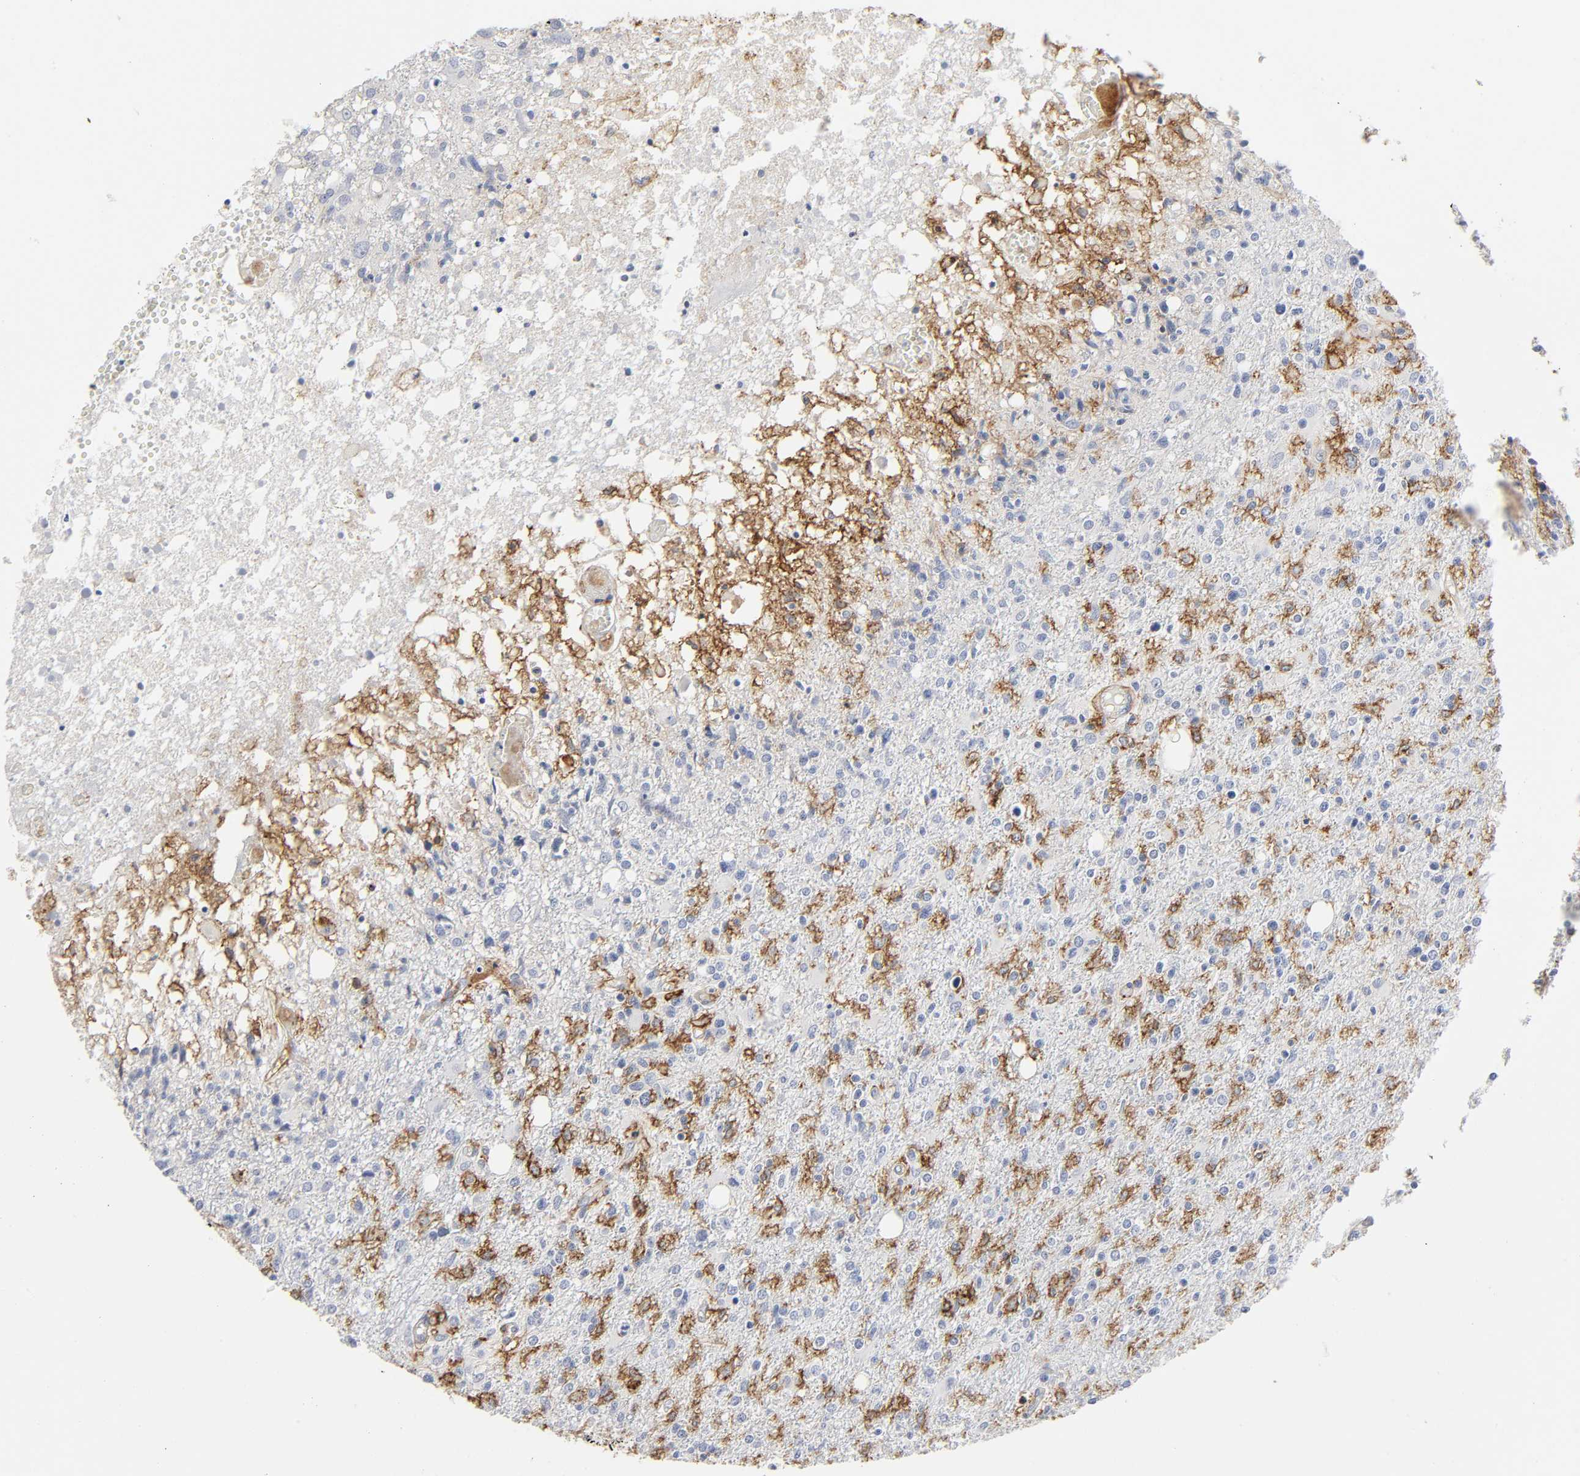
{"staining": {"intensity": "moderate", "quantity": "<25%", "location": "cytoplasmic/membranous"}, "tissue": "glioma", "cell_type": "Tumor cells", "image_type": "cancer", "snomed": [{"axis": "morphology", "description": "Glioma, malignant, High grade"}, {"axis": "topography", "description": "Cerebral cortex"}], "caption": "Protein staining reveals moderate cytoplasmic/membranous positivity in approximately <25% of tumor cells in glioma. Nuclei are stained in blue.", "gene": "LYN", "patient": {"sex": "male", "age": 76}}